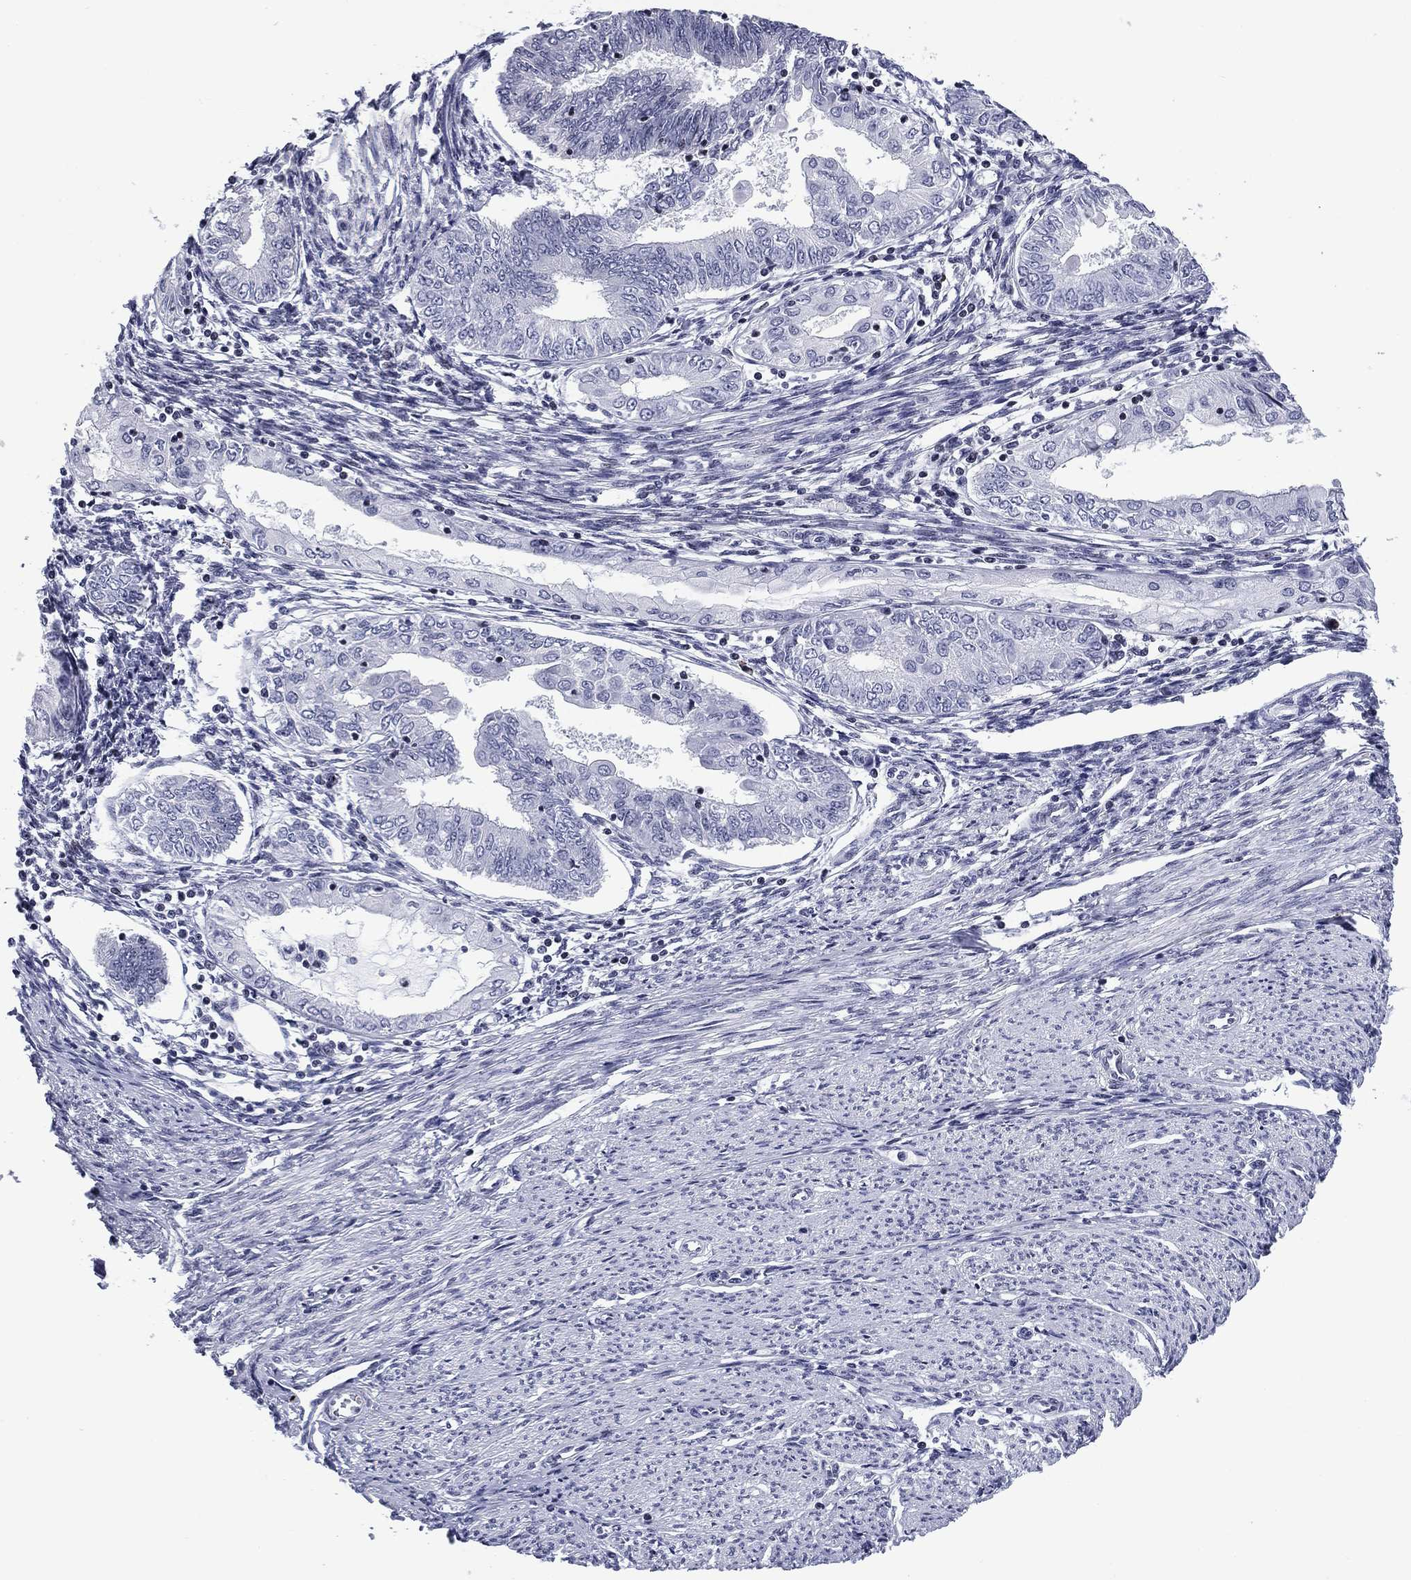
{"staining": {"intensity": "negative", "quantity": "none", "location": "none"}, "tissue": "endometrial cancer", "cell_type": "Tumor cells", "image_type": "cancer", "snomed": [{"axis": "morphology", "description": "Adenocarcinoma, NOS"}, {"axis": "topography", "description": "Endometrium"}], "caption": "High magnification brightfield microscopy of endometrial cancer (adenocarcinoma) stained with DAB (3,3'-diaminobenzidine) (brown) and counterstained with hematoxylin (blue): tumor cells show no significant positivity.", "gene": "CCDC144A", "patient": {"sex": "female", "age": 68}}